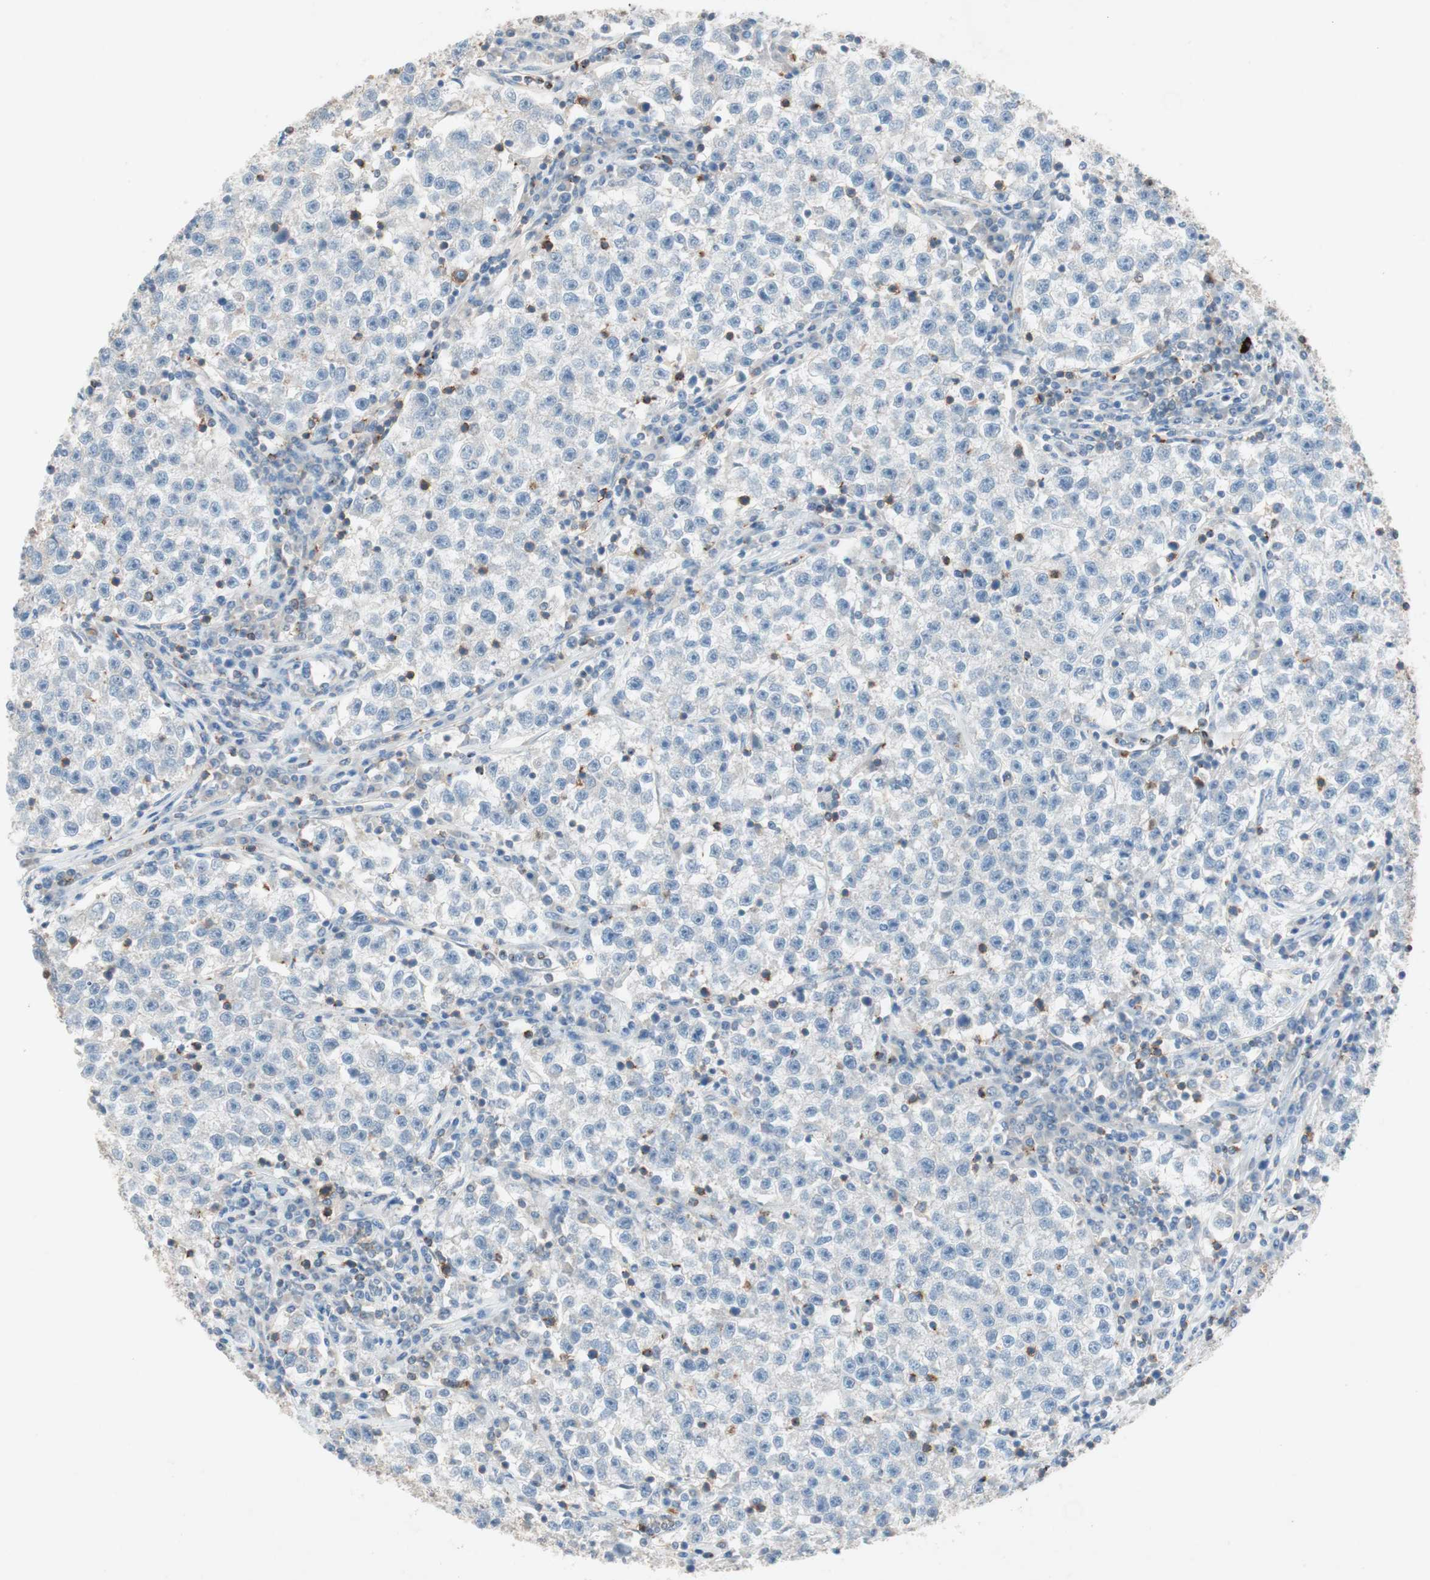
{"staining": {"intensity": "negative", "quantity": "none", "location": "none"}, "tissue": "testis cancer", "cell_type": "Tumor cells", "image_type": "cancer", "snomed": [{"axis": "morphology", "description": "Seminoma, NOS"}, {"axis": "topography", "description": "Testis"}], "caption": "This is an immunohistochemistry (IHC) photomicrograph of human testis cancer. There is no expression in tumor cells.", "gene": "GALT", "patient": {"sex": "male", "age": 22}}